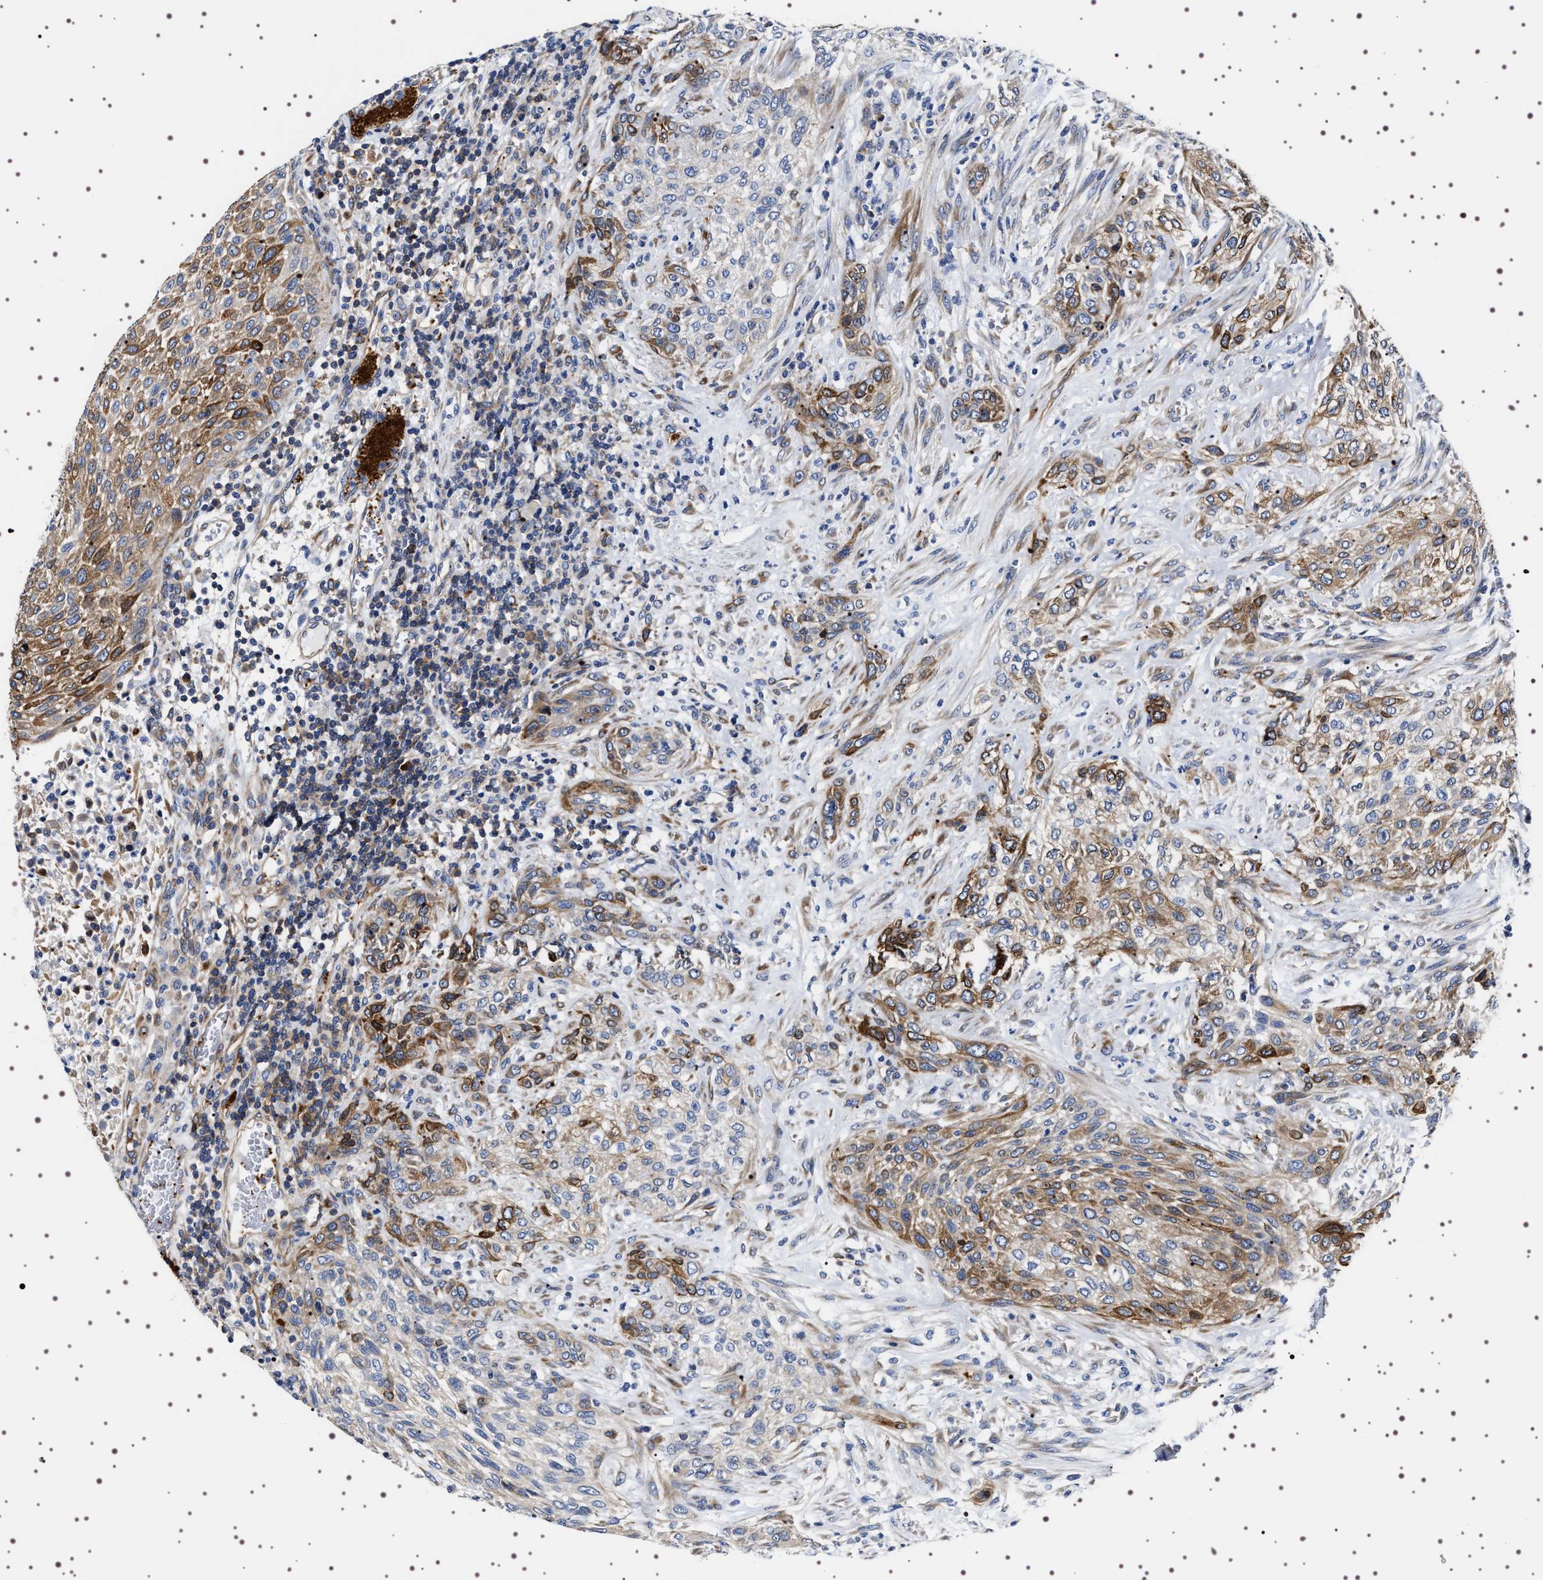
{"staining": {"intensity": "moderate", "quantity": ">75%", "location": "cytoplasmic/membranous"}, "tissue": "urothelial cancer", "cell_type": "Tumor cells", "image_type": "cancer", "snomed": [{"axis": "morphology", "description": "Urothelial carcinoma, Low grade"}, {"axis": "morphology", "description": "Urothelial carcinoma, High grade"}, {"axis": "topography", "description": "Urinary bladder"}], "caption": "High-power microscopy captured an immunohistochemistry (IHC) photomicrograph of urothelial cancer, revealing moderate cytoplasmic/membranous expression in approximately >75% of tumor cells.", "gene": "SQLE", "patient": {"sex": "male", "age": 35}}